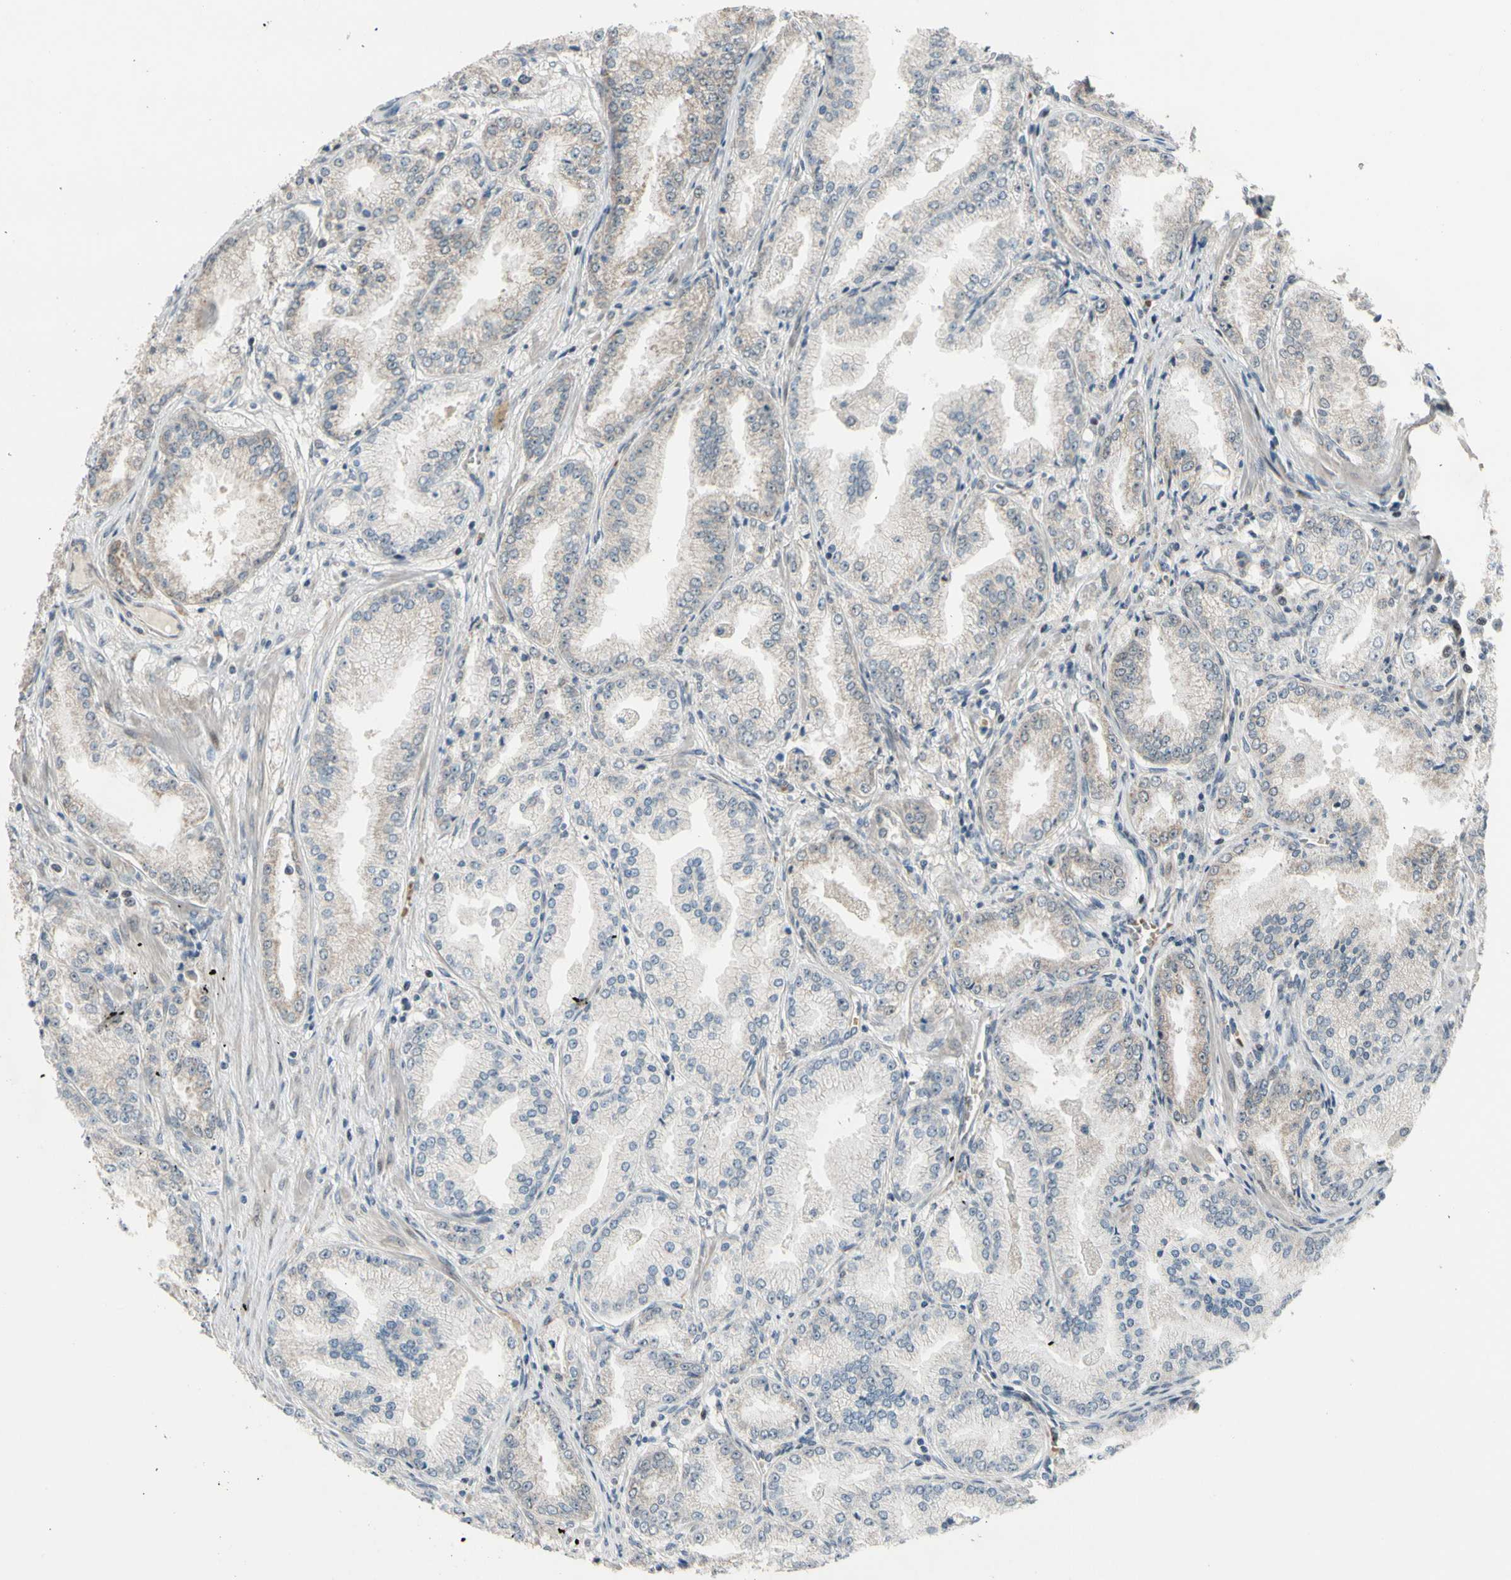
{"staining": {"intensity": "negative", "quantity": "none", "location": "none"}, "tissue": "prostate cancer", "cell_type": "Tumor cells", "image_type": "cancer", "snomed": [{"axis": "morphology", "description": "Adenocarcinoma, High grade"}, {"axis": "topography", "description": "Prostate"}], "caption": "A histopathology image of human prostate adenocarcinoma (high-grade) is negative for staining in tumor cells.", "gene": "ZNF184", "patient": {"sex": "male", "age": 61}}